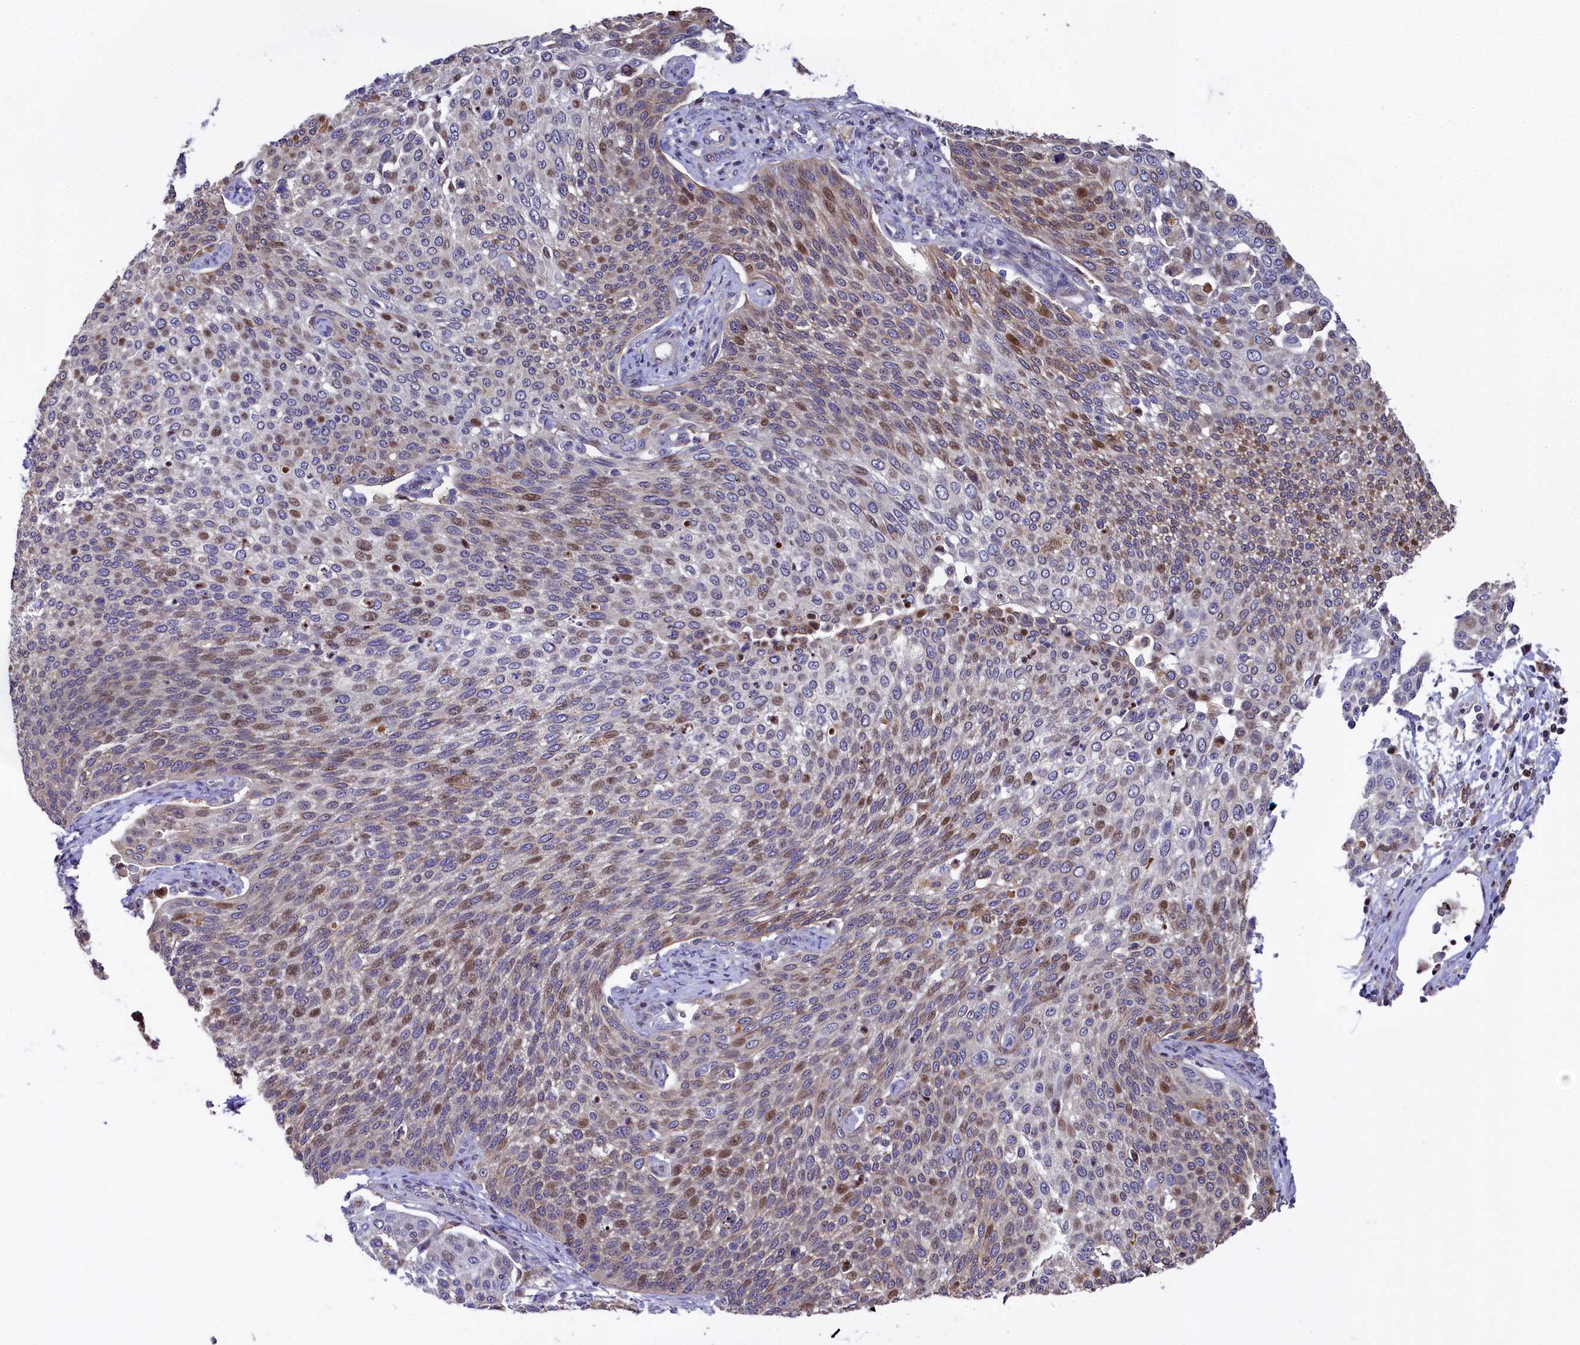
{"staining": {"intensity": "weak", "quantity": "25%-75%", "location": "nuclear"}, "tissue": "cervical cancer", "cell_type": "Tumor cells", "image_type": "cancer", "snomed": [{"axis": "morphology", "description": "Squamous cell carcinoma, NOS"}, {"axis": "topography", "description": "Cervix"}], "caption": "Squamous cell carcinoma (cervical) stained with a protein marker reveals weak staining in tumor cells.", "gene": "TGDS", "patient": {"sex": "female", "age": 34}}